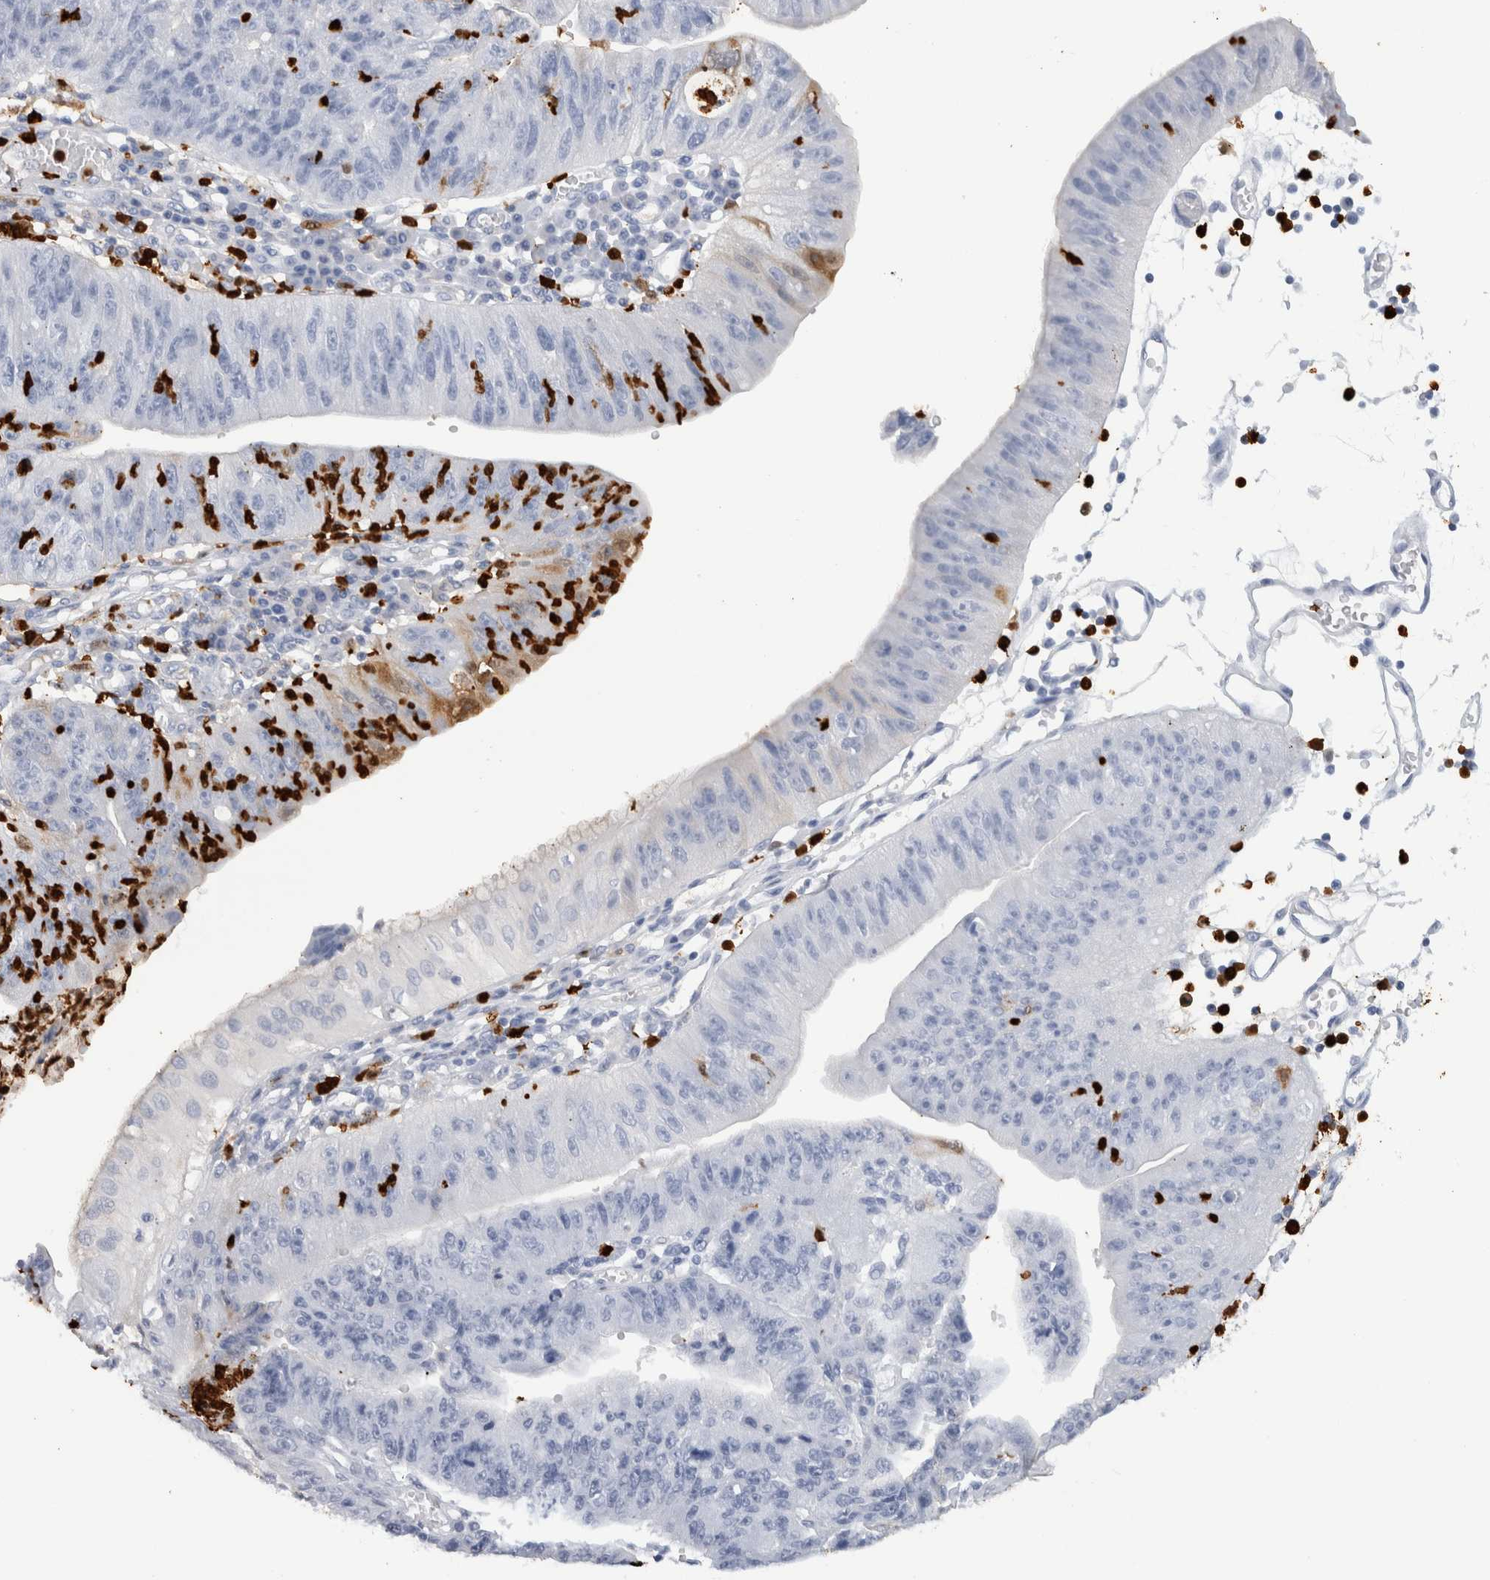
{"staining": {"intensity": "negative", "quantity": "none", "location": "none"}, "tissue": "stomach cancer", "cell_type": "Tumor cells", "image_type": "cancer", "snomed": [{"axis": "morphology", "description": "Adenocarcinoma, NOS"}, {"axis": "topography", "description": "Stomach"}], "caption": "Adenocarcinoma (stomach) was stained to show a protein in brown. There is no significant staining in tumor cells.", "gene": "S100A8", "patient": {"sex": "male", "age": 59}}